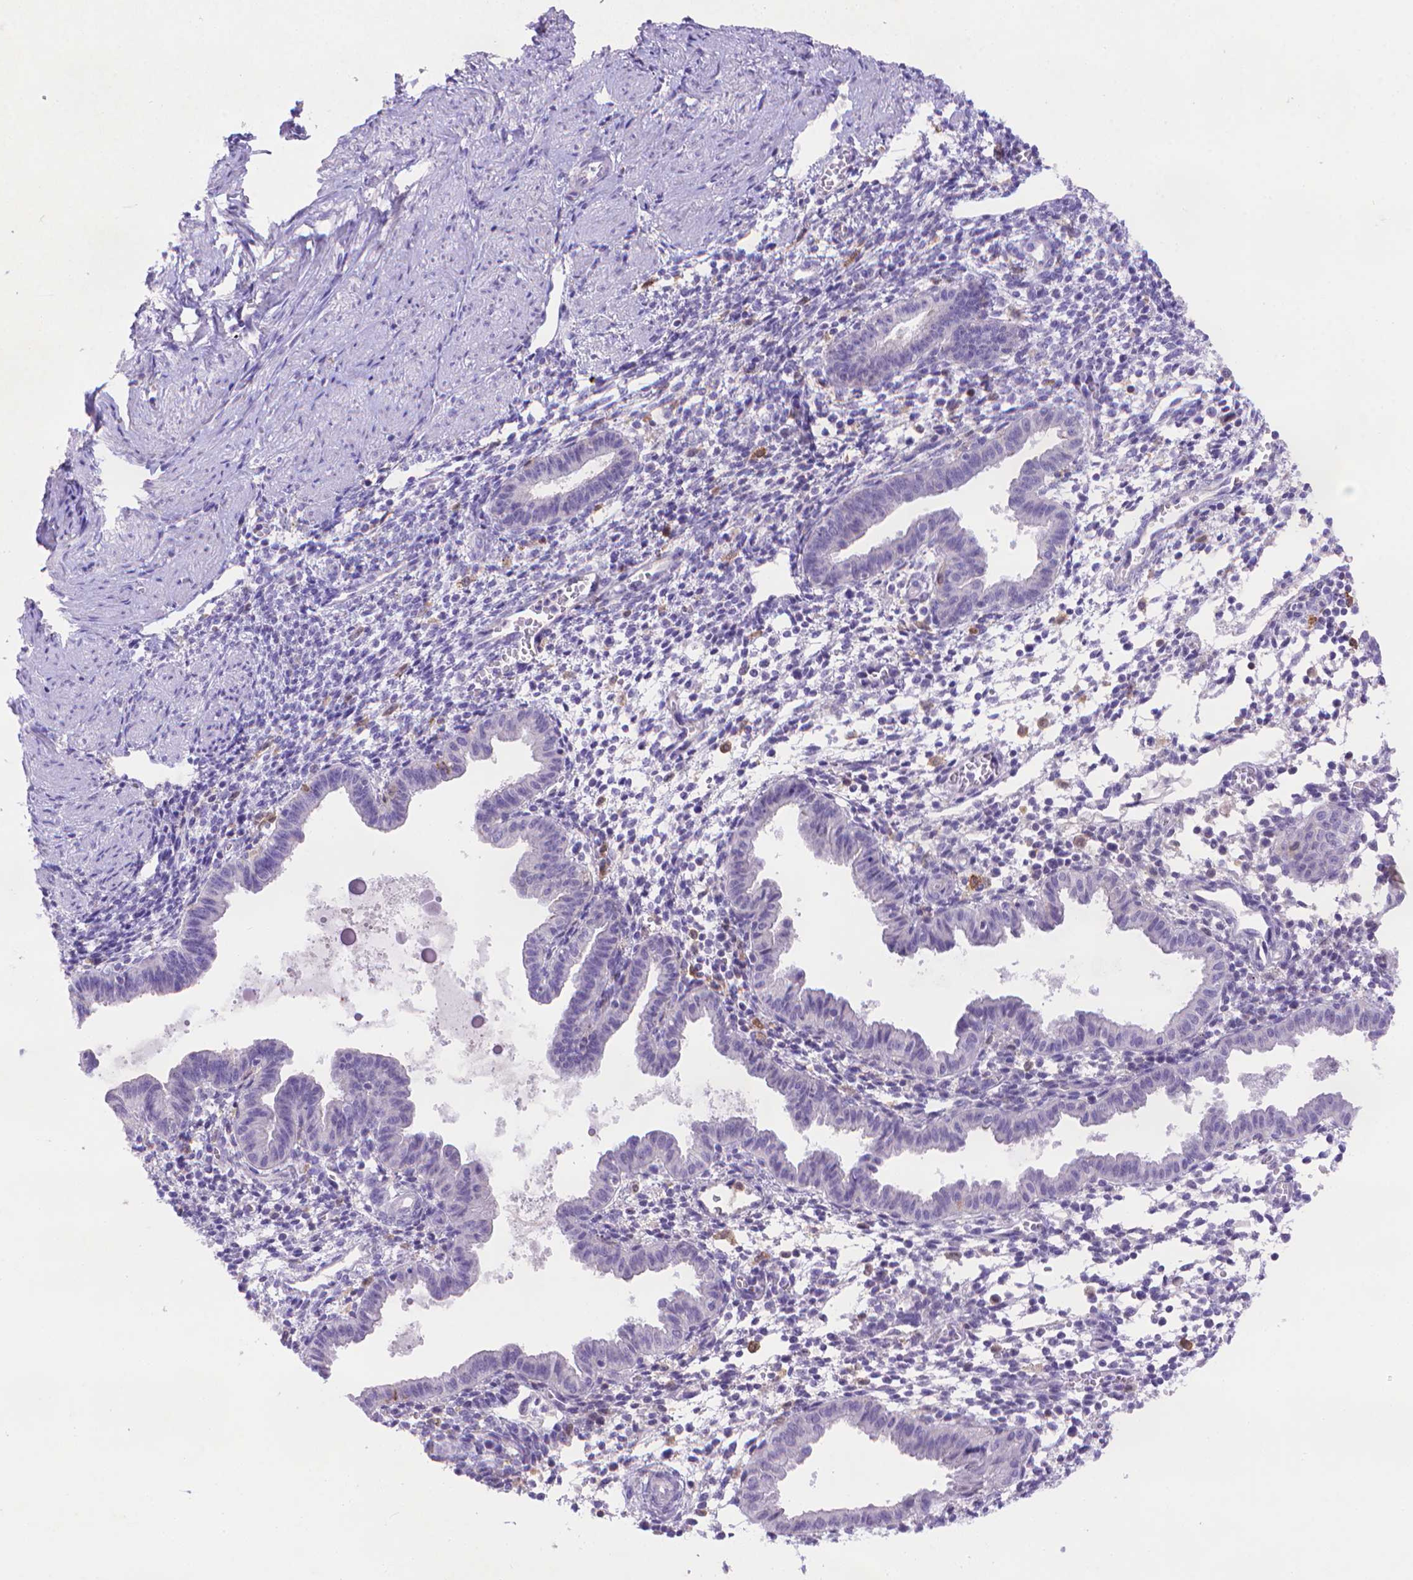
{"staining": {"intensity": "negative", "quantity": "none", "location": "none"}, "tissue": "endometrium", "cell_type": "Cells in endometrial stroma", "image_type": "normal", "snomed": [{"axis": "morphology", "description": "Normal tissue, NOS"}, {"axis": "topography", "description": "Endometrium"}], "caption": "DAB (3,3'-diaminobenzidine) immunohistochemical staining of normal human endometrium reveals no significant staining in cells in endometrial stroma.", "gene": "FGD2", "patient": {"sex": "female", "age": 37}}